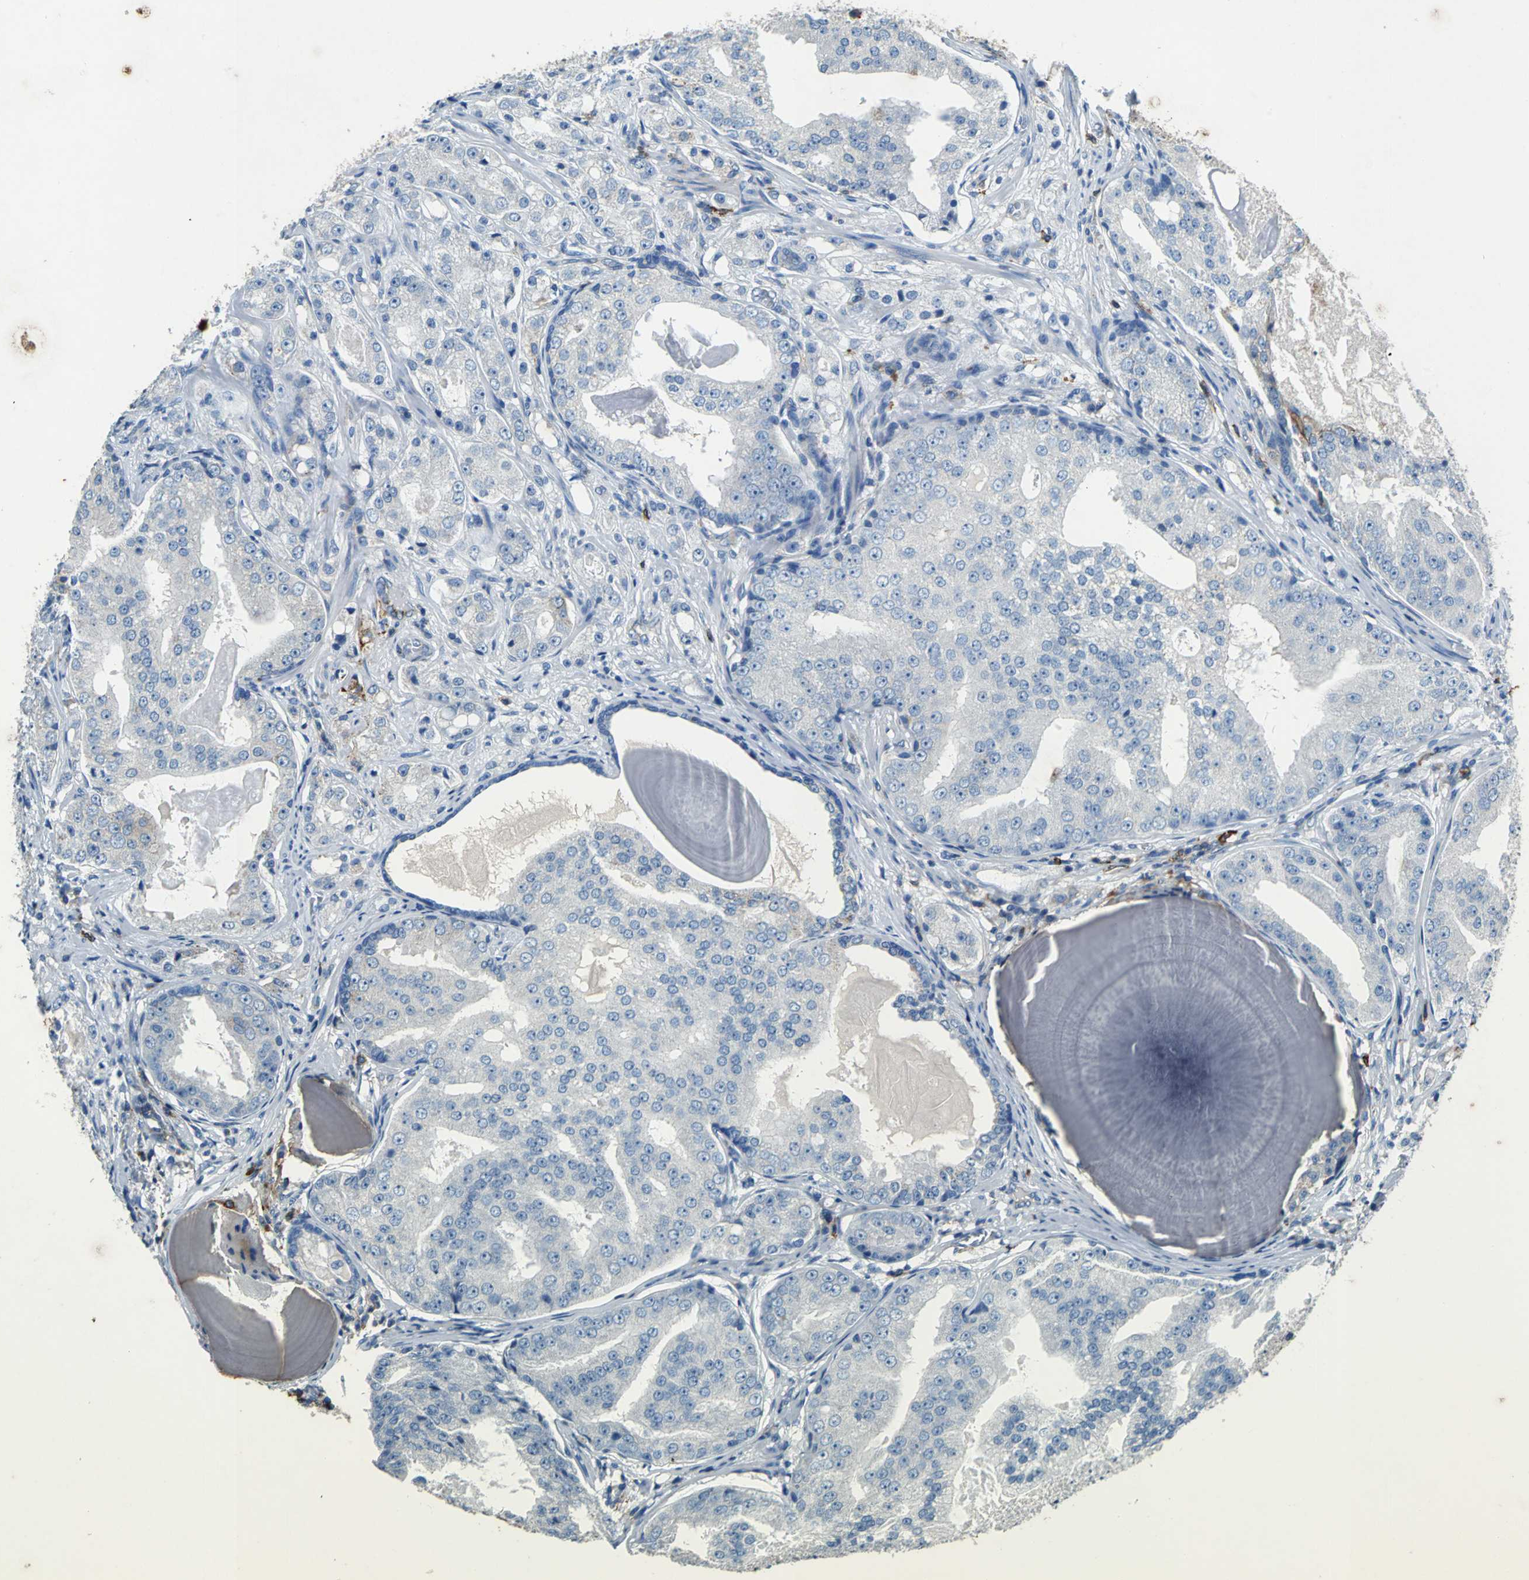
{"staining": {"intensity": "negative", "quantity": "none", "location": "none"}, "tissue": "prostate cancer", "cell_type": "Tumor cells", "image_type": "cancer", "snomed": [{"axis": "morphology", "description": "Adenocarcinoma, High grade"}, {"axis": "topography", "description": "Prostate"}], "caption": "This is a photomicrograph of immunohistochemistry staining of prostate cancer, which shows no staining in tumor cells. (DAB immunohistochemistry visualized using brightfield microscopy, high magnification).", "gene": "RPS13", "patient": {"sex": "male", "age": 68}}